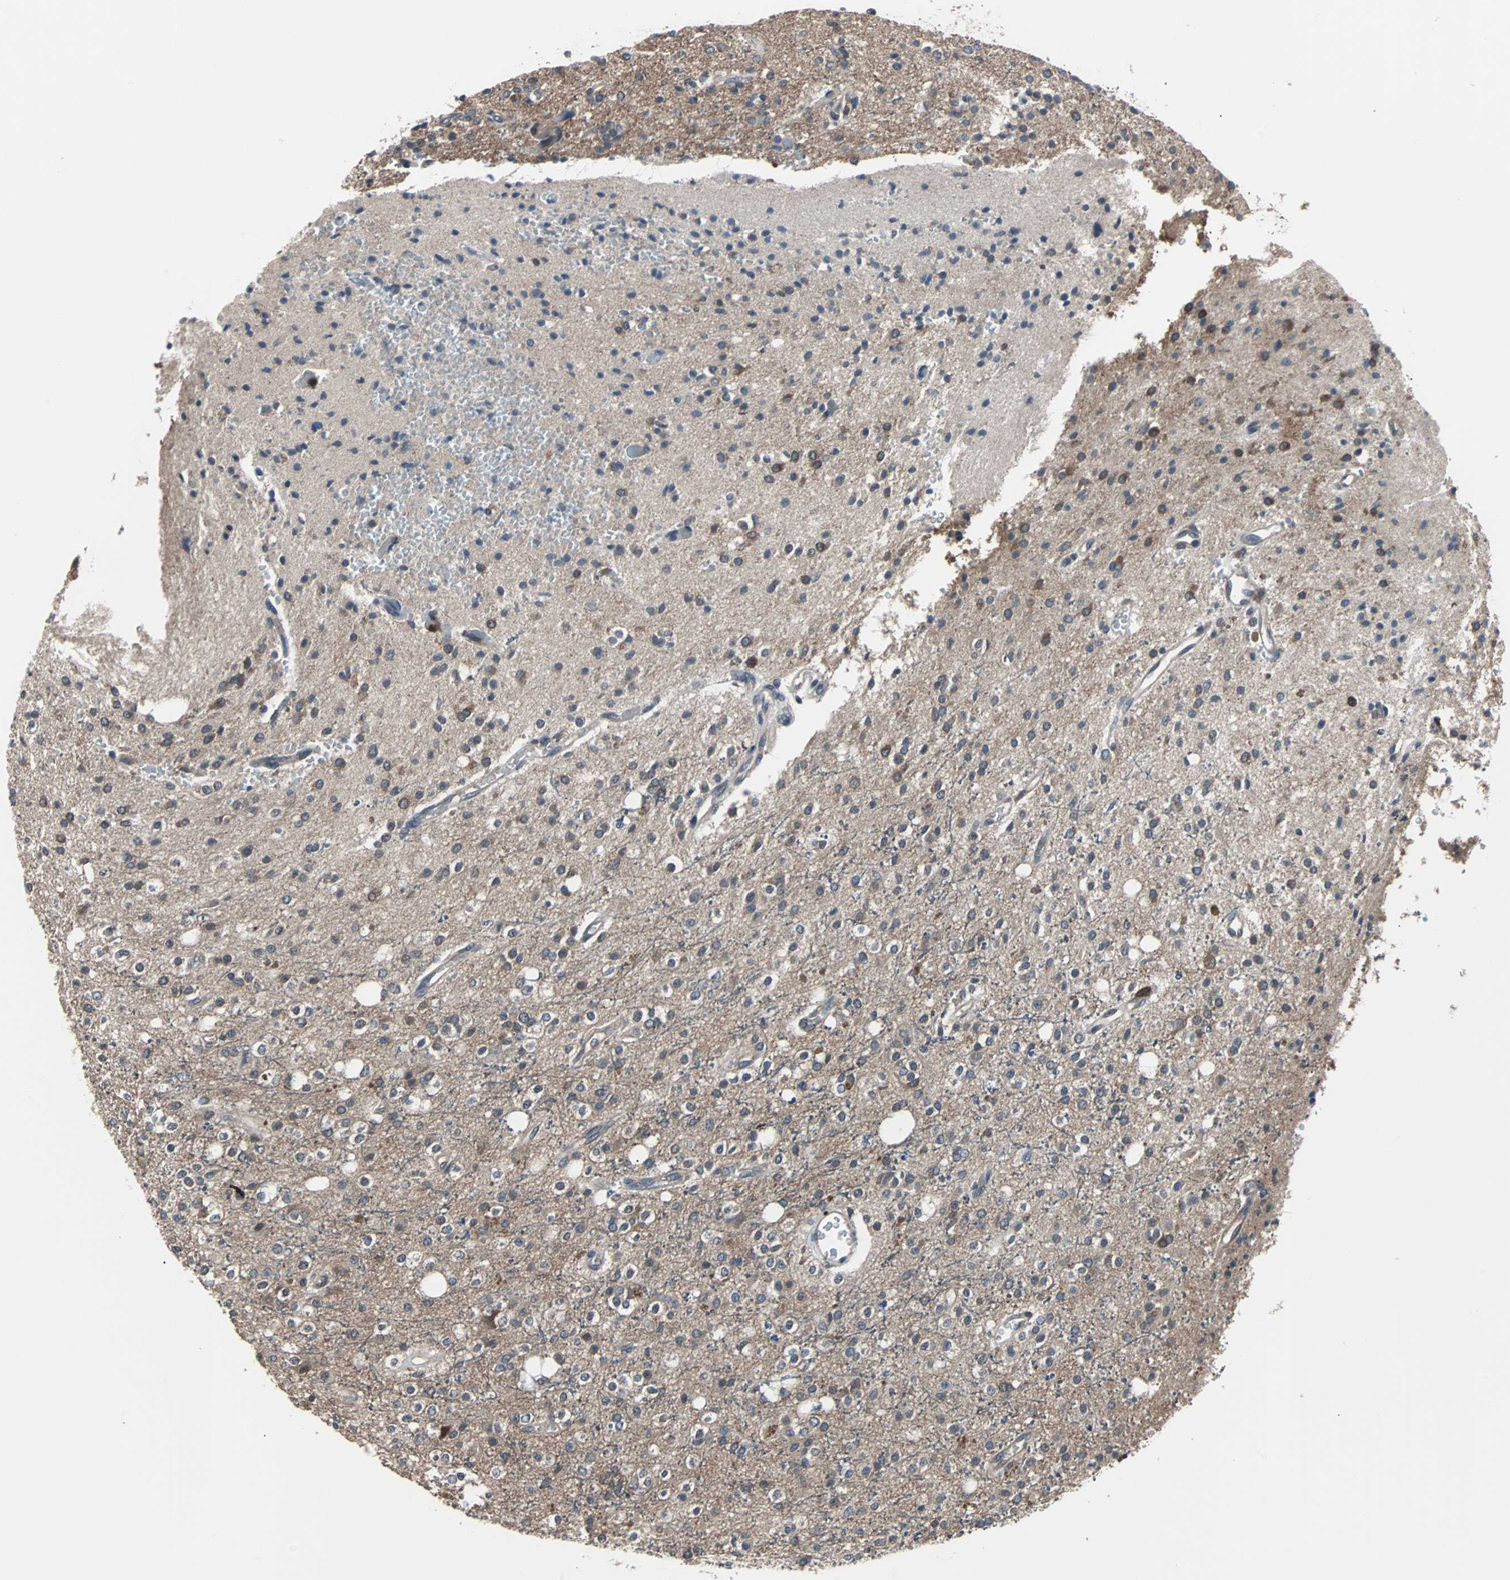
{"staining": {"intensity": "weak", "quantity": "<25%", "location": "cytoplasmic/membranous"}, "tissue": "glioma", "cell_type": "Tumor cells", "image_type": "cancer", "snomed": [{"axis": "morphology", "description": "Glioma, malignant, High grade"}, {"axis": "topography", "description": "Brain"}], "caption": "This histopathology image is of glioma stained with immunohistochemistry to label a protein in brown with the nuclei are counter-stained blue. There is no expression in tumor cells.", "gene": "PAK1", "patient": {"sex": "male", "age": 47}}